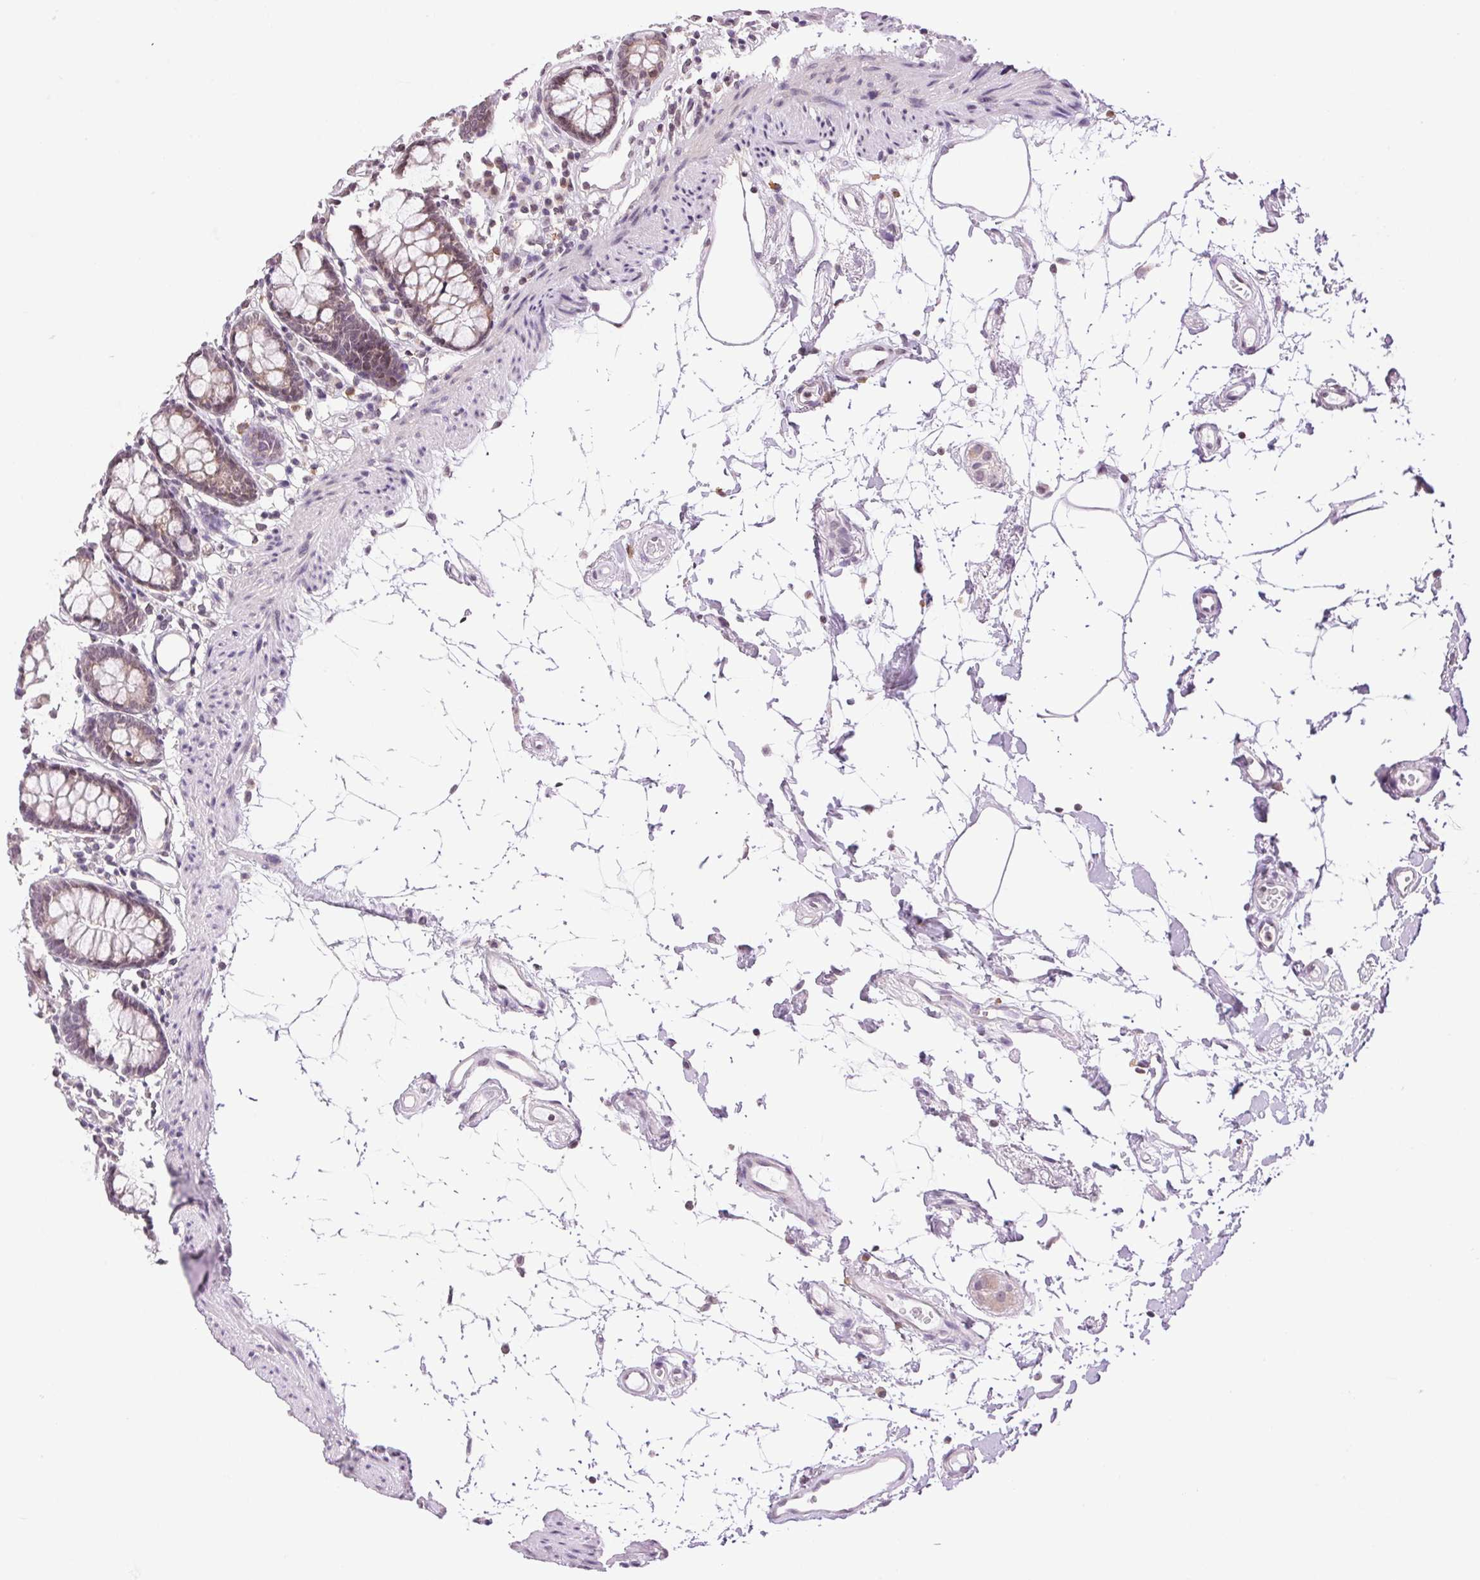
{"staining": {"intensity": "negative", "quantity": "none", "location": "none"}, "tissue": "colon", "cell_type": "Endothelial cells", "image_type": "normal", "snomed": [{"axis": "morphology", "description": "Normal tissue, NOS"}, {"axis": "topography", "description": "Colon"}], "caption": "Immunohistochemistry (IHC) histopathology image of normal human colon stained for a protein (brown), which exhibits no positivity in endothelial cells.", "gene": "TNNT3", "patient": {"sex": "female", "age": 84}}